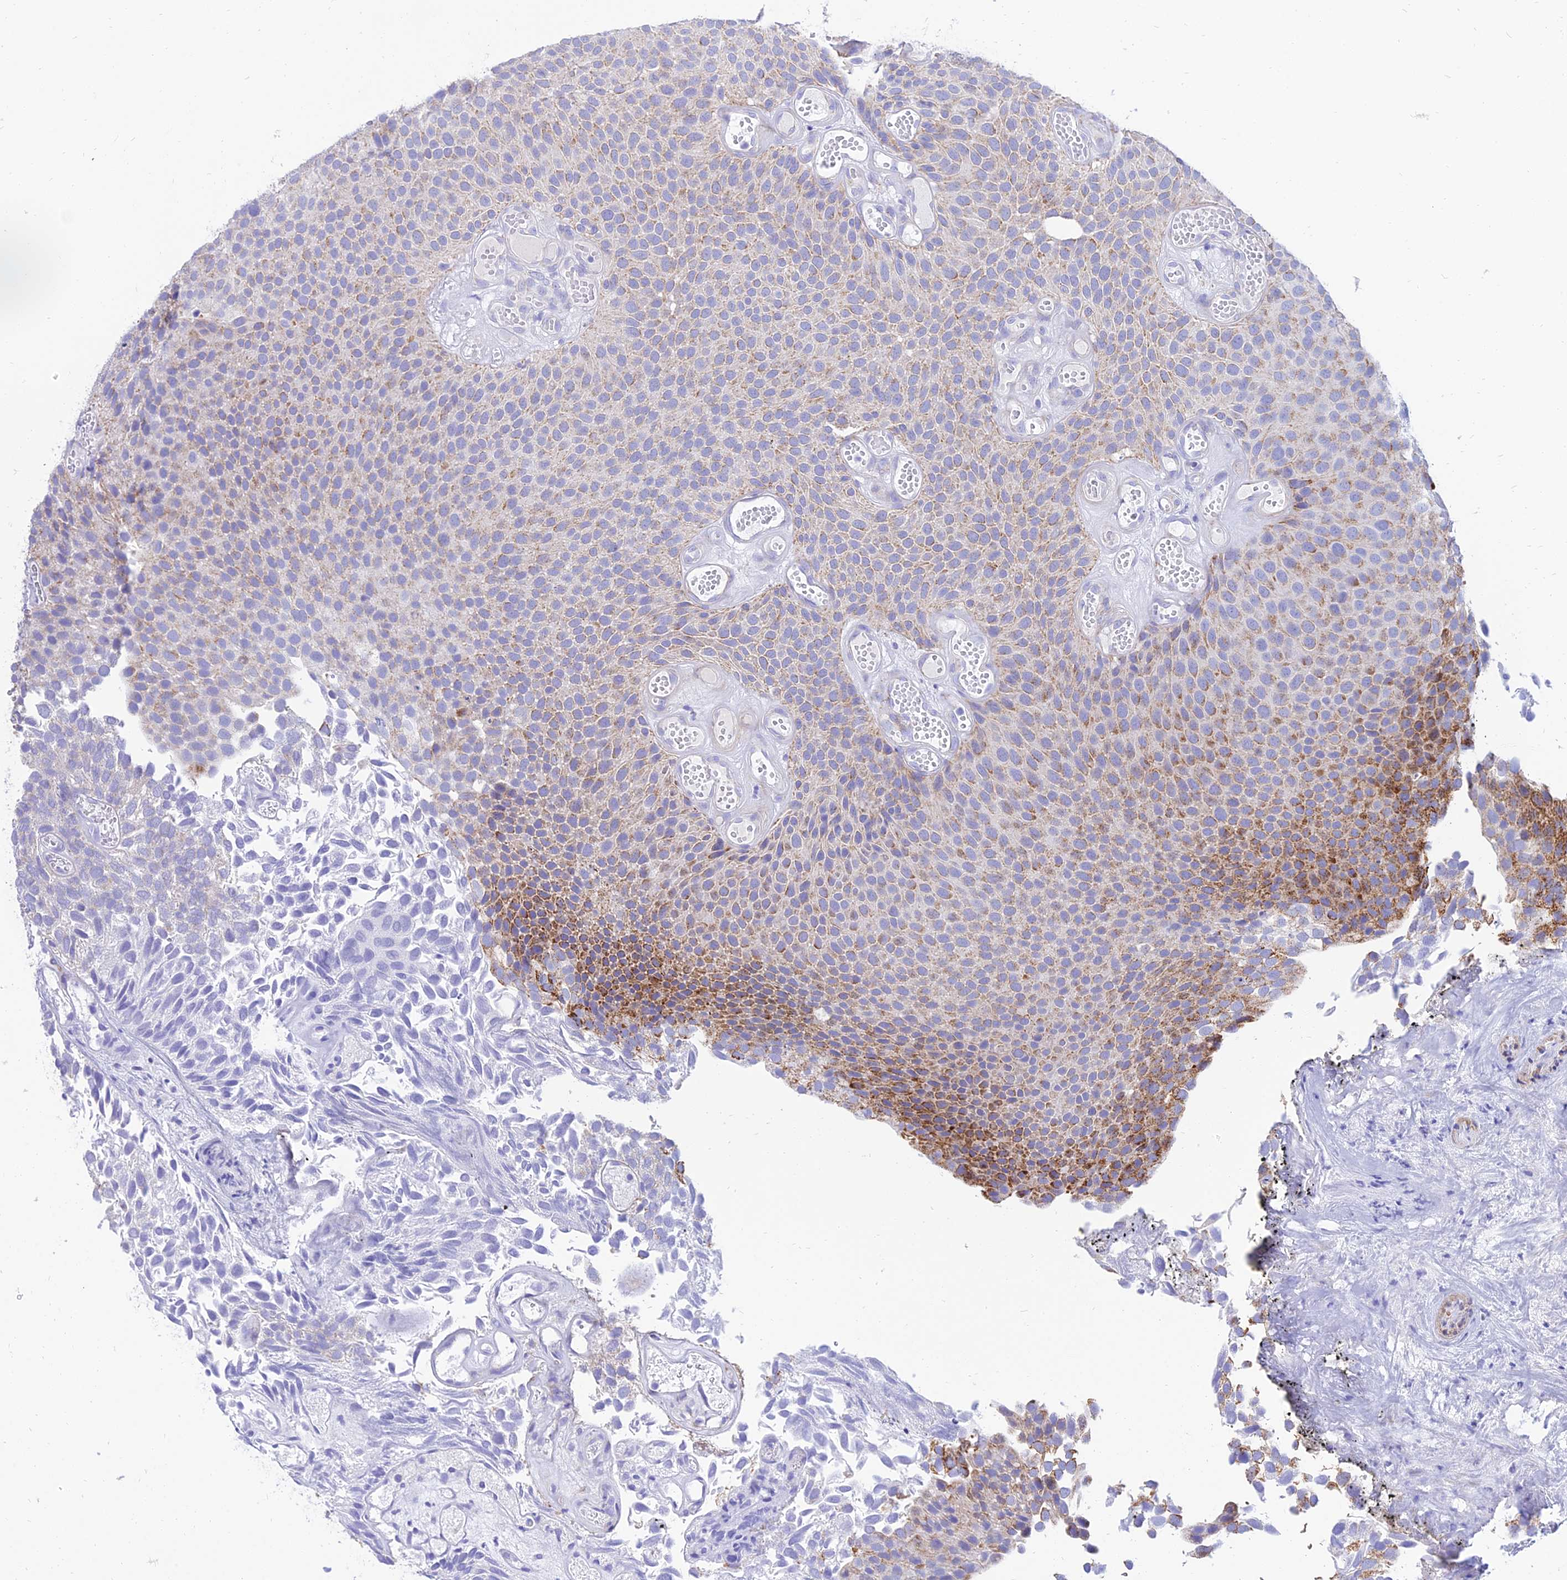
{"staining": {"intensity": "moderate", "quantity": "25%-75%", "location": "cytoplasmic/membranous"}, "tissue": "urothelial cancer", "cell_type": "Tumor cells", "image_type": "cancer", "snomed": [{"axis": "morphology", "description": "Urothelial carcinoma, Low grade"}, {"axis": "topography", "description": "Urinary bladder"}], "caption": "High-power microscopy captured an immunohistochemistry micrograph of low-grade urothelial carcinoma, revealing moderate cytoplasmic/membranous staining in approximately 25%-75% of tumor cells.", "gene": "PKN3", "patient": {"sex": "male", "age": 89}}